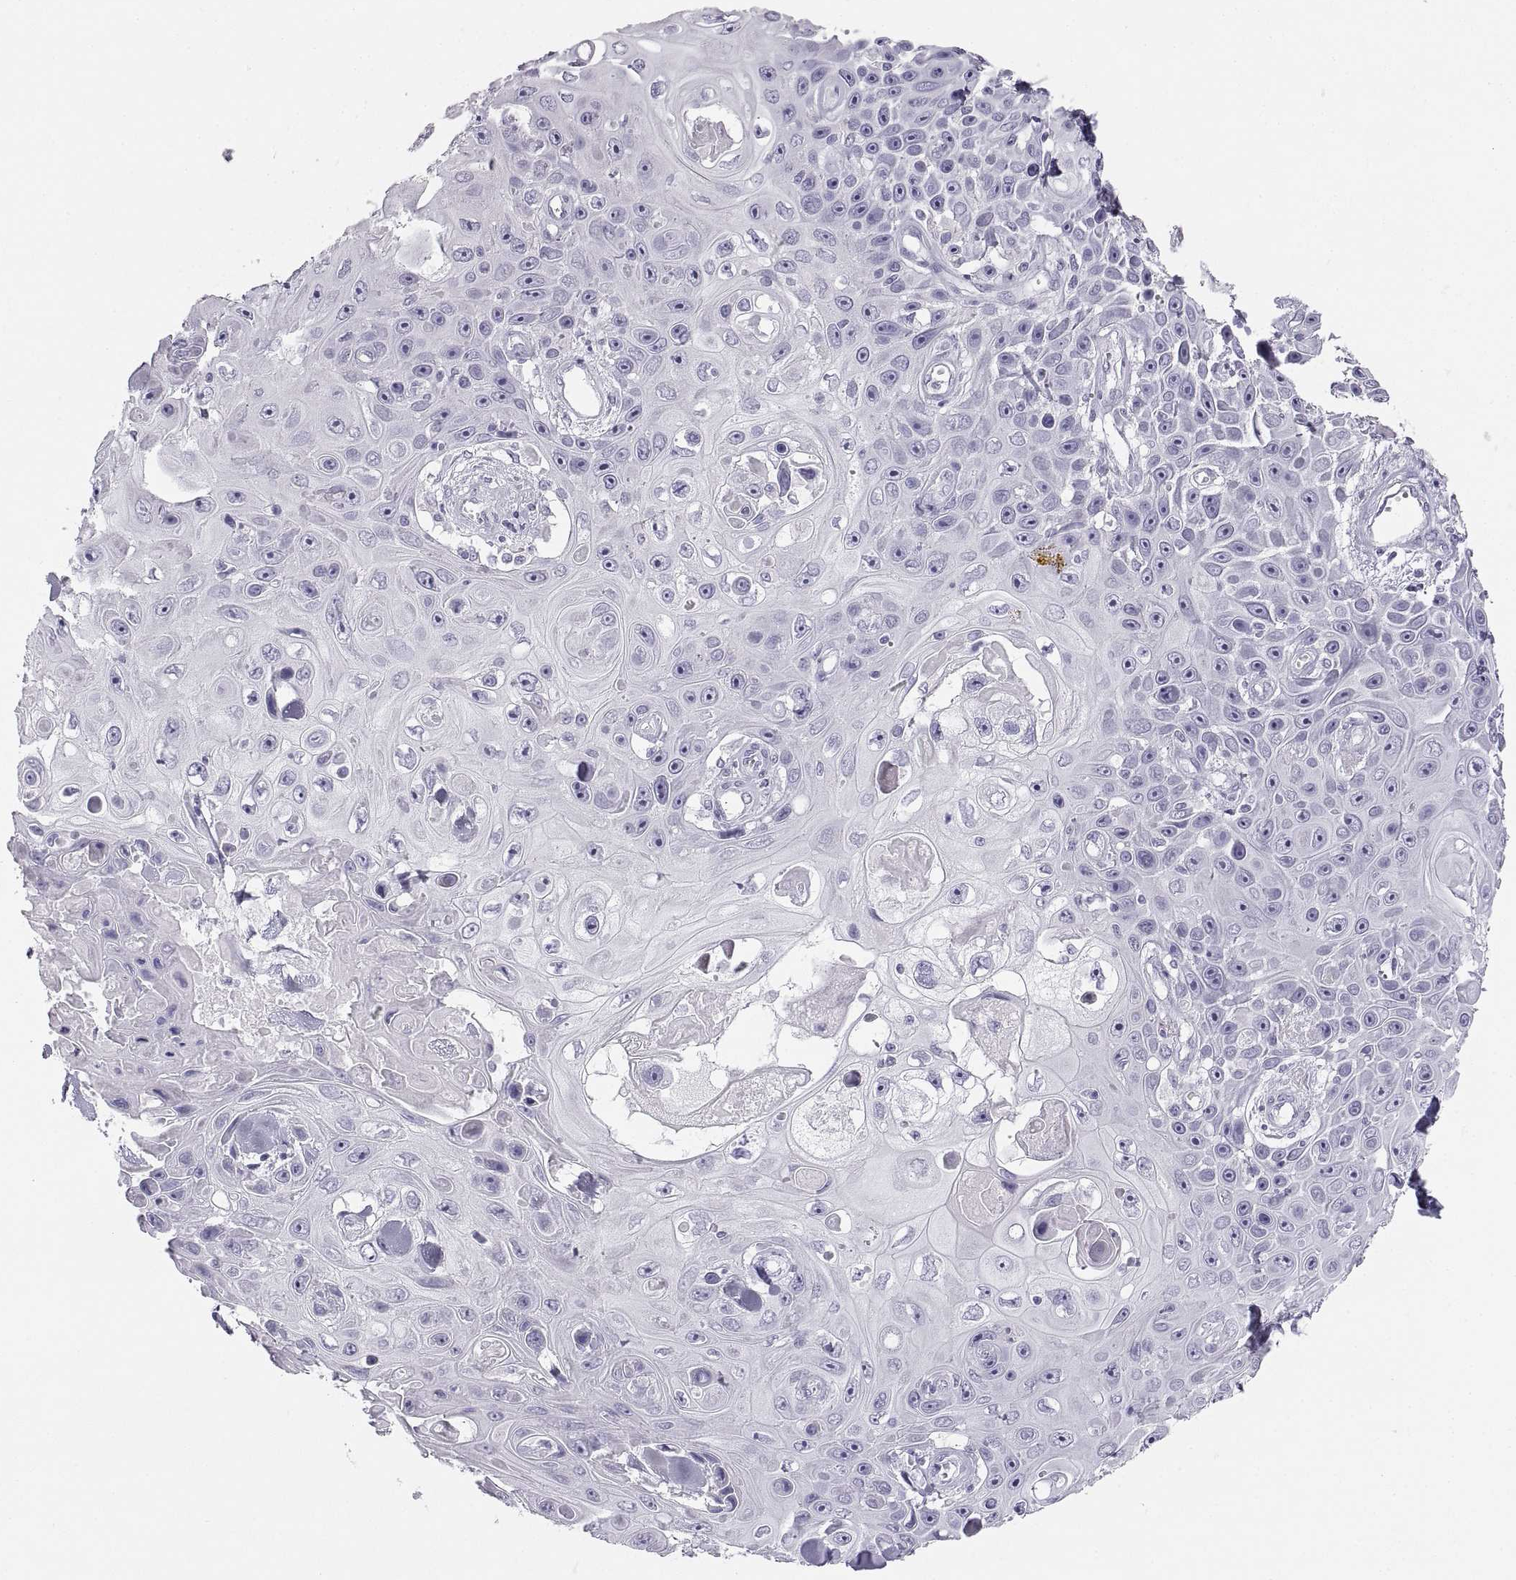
{"staining": {"intensity": "negative", "quantity": "none", "location": "none"}, "tissue": "skin cancer", "cell_type": "Tumor cells", "image_type": "cancer", "snomed": [{"axis": "morphology", "description": "Squamous cell carcinoma, NOS"}, {"axis": "topography", "description": "Skin"}], "caption": "The histopathology image reveals no staining of tumor cells in skin cancer (squamous cell carcinoma). Brightfield microscopy of IHC stained with DAB (3,3'-diaminobenzidine) (brown) and hematoxylin (blue), captured at high magnification.", "gene": "SEMG1", "patient": {"sex": "male", "age": 82}}